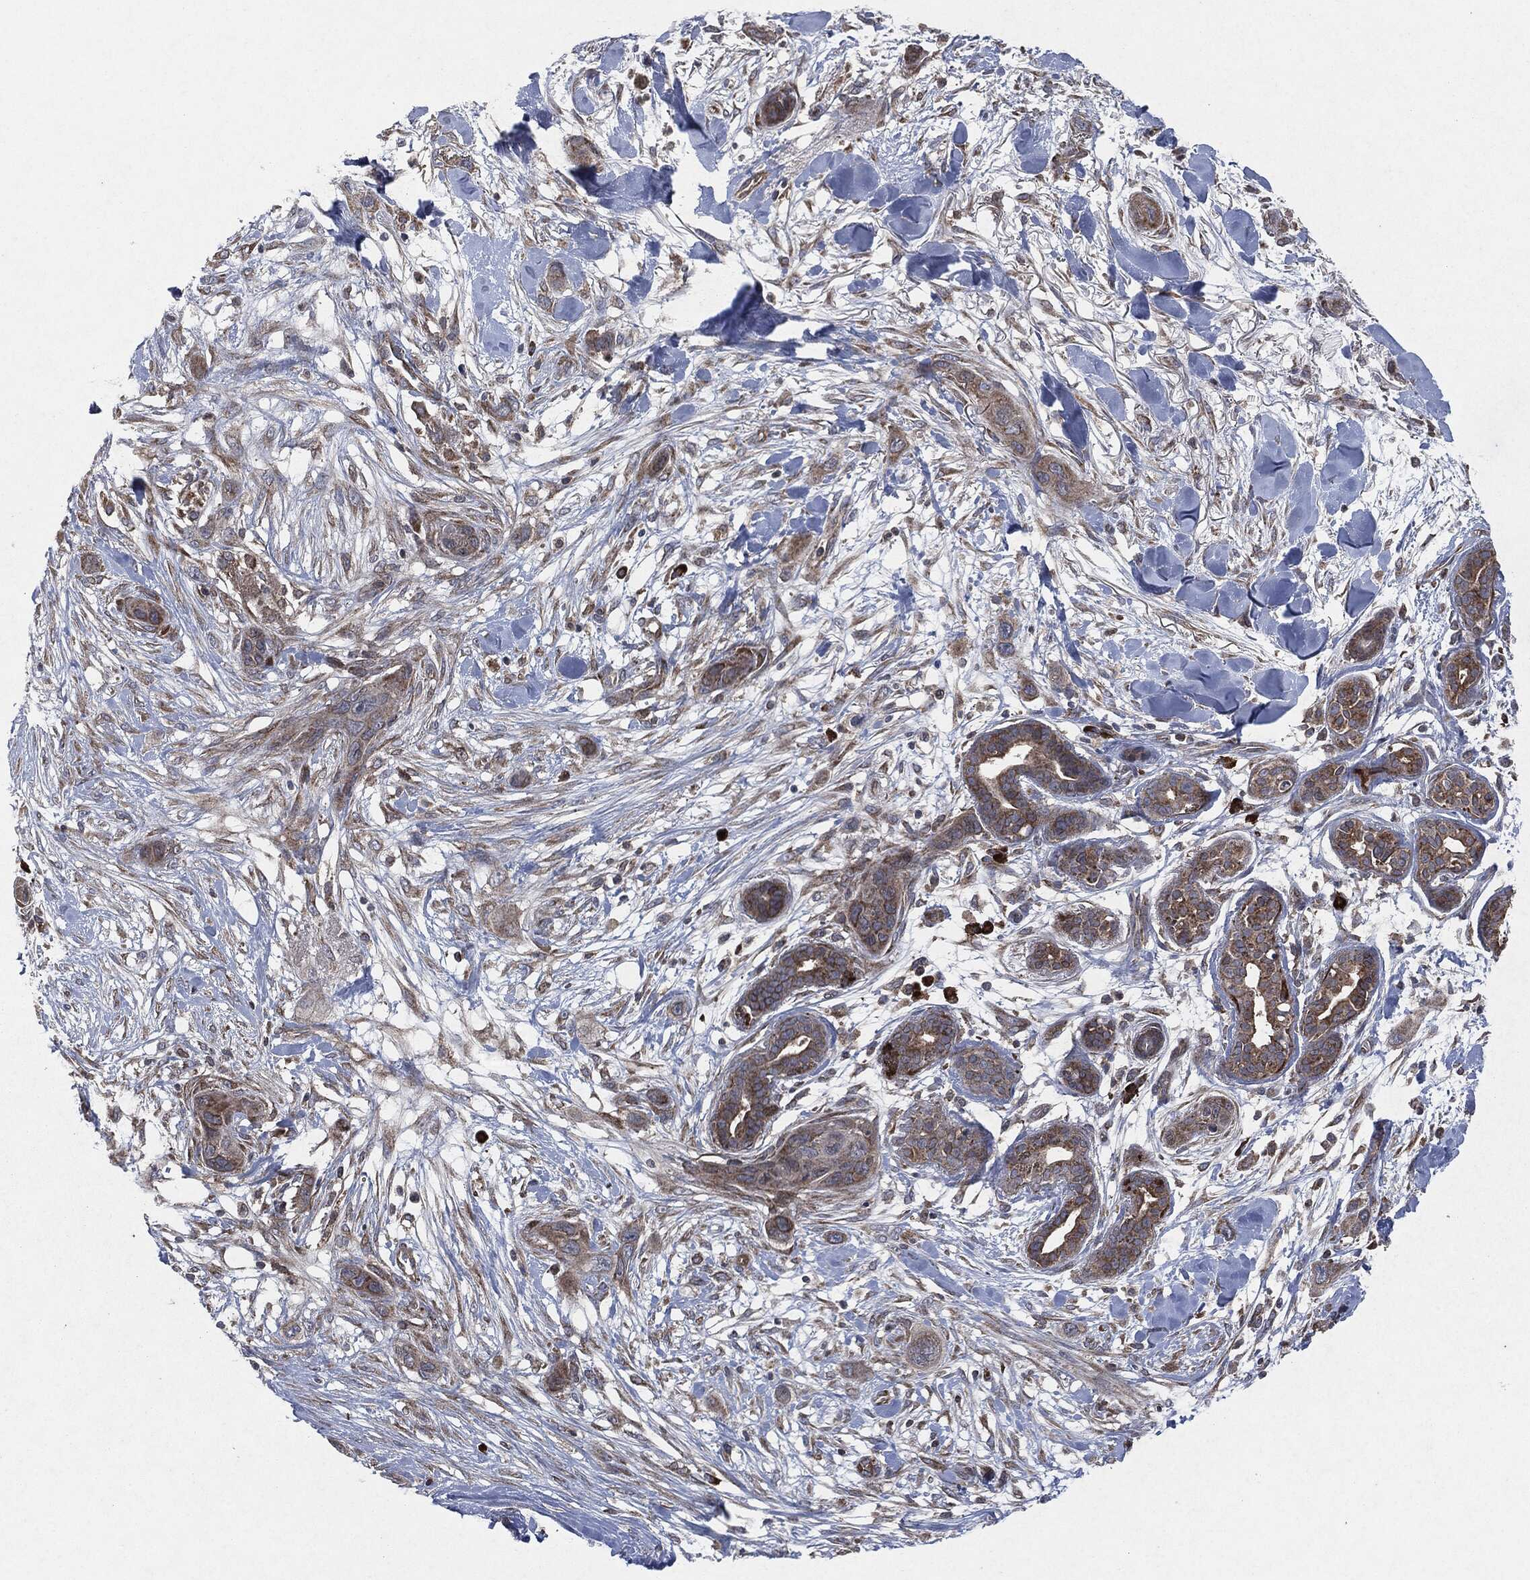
{"staining": {"intensity": "strong", "quantity": "<25%", "location": "cytoplasmic/membranous"}, "tissue": "skin cancer", "cell_type": "Tumor cells", "image_type": "cancer", "snomed": [{"axis": "morphology", "description": "Squamous cell carcinoma, NOS"}, {"axis": "topography", "description": "Skin"}], "caption": "Immunohistochemistry (IHC) of squamous cell carcinoma (skin) reveals medium levels of strong cytoplasmic/membranous expression in approximately <25% of tumor cells.", "gene": "RAF1", "patient": {"sex": "male", "age": 78}}